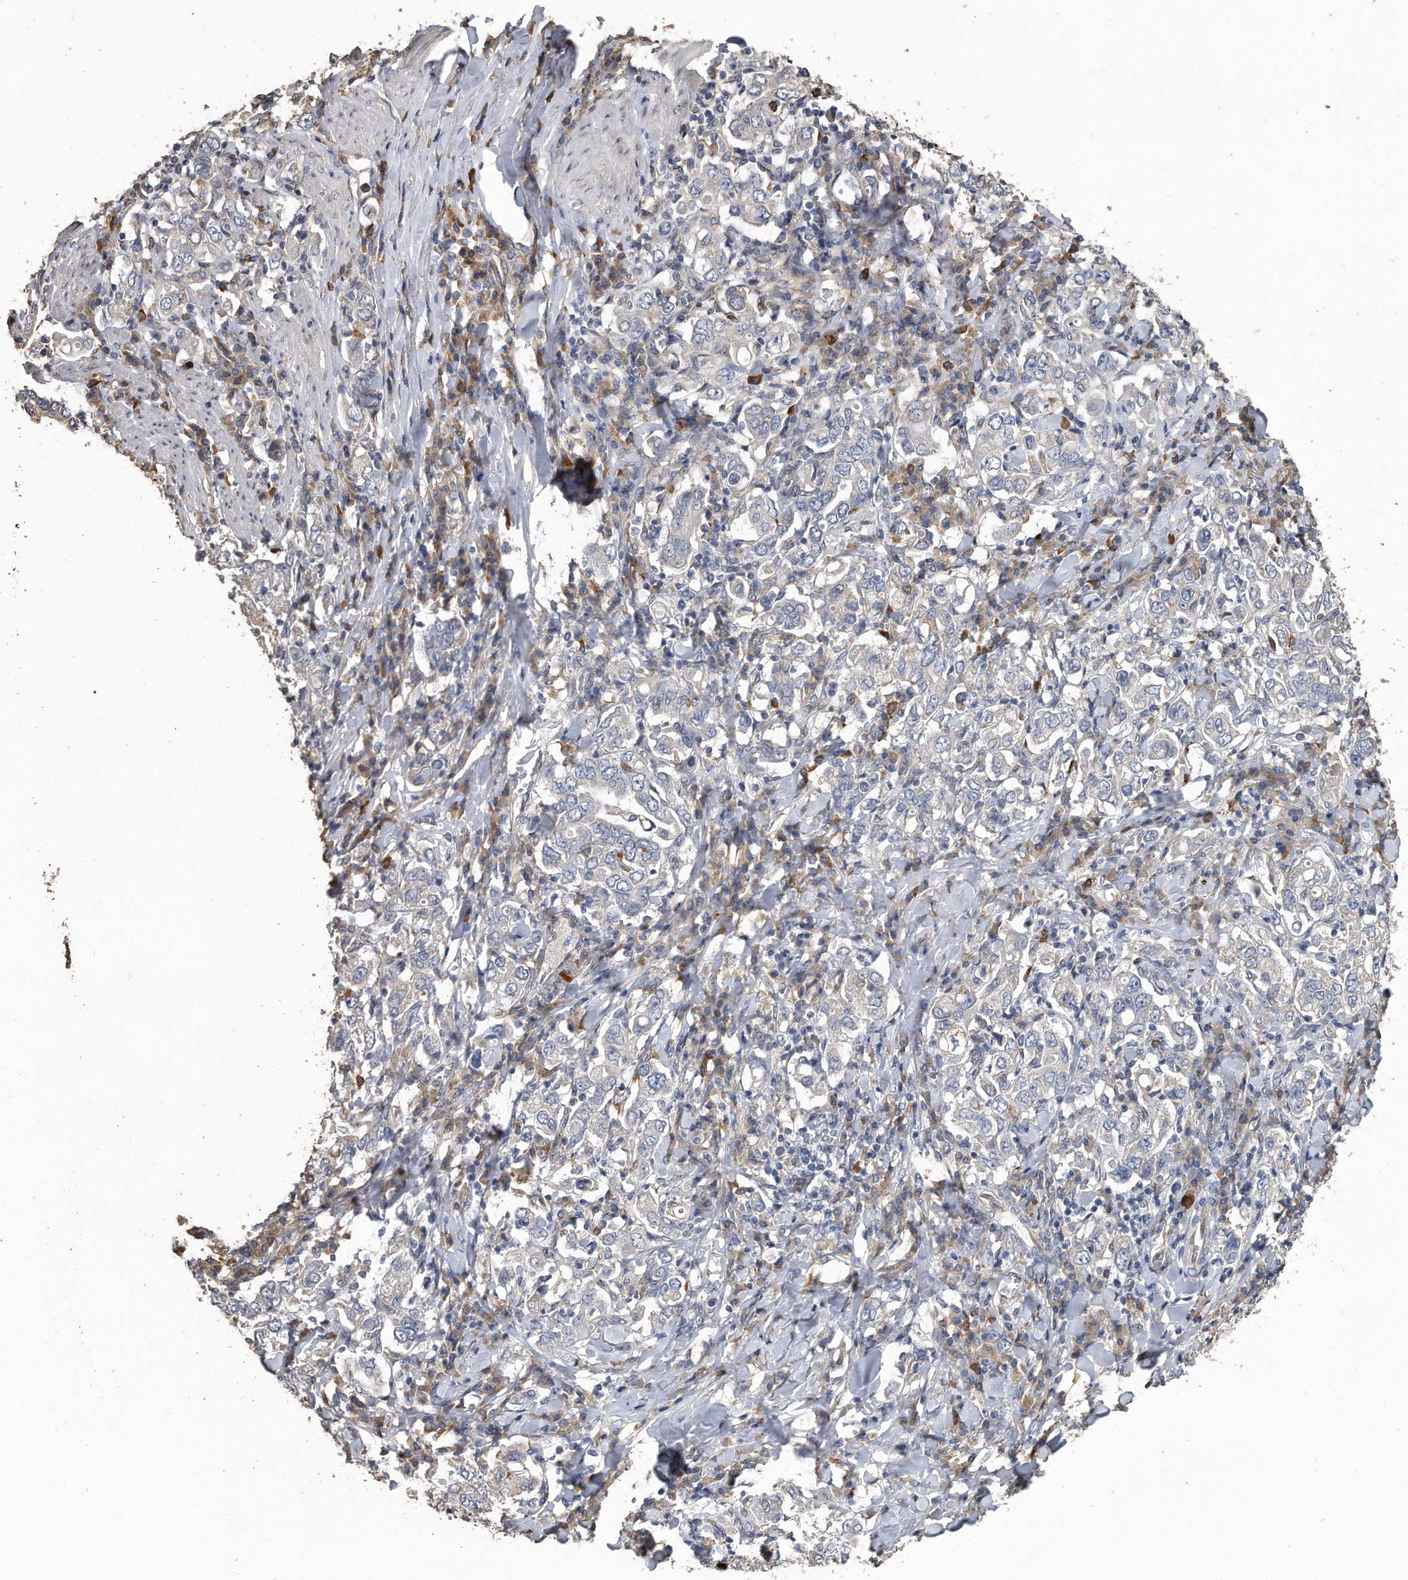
{"staining": {"intensity": "negative", "quantity": "none", "location": "none"}, "tissue": "stomach cancer", "cell_type": "Tumor cells", "image_type": "cancer", "snomed": [{"axis": "morphology", "description": "Adenocarcinoma, NOS"}, {"axis": "topography", "description": "Stomach, upper"}], "caption": "This image is of stomach cancer (adenocarcinoma) stained with immunohistochemistry (IHC) to label a protein in brown with the nuclei are counter-stained blue. There is no expression in tumor cells. (Brightfield microscopy of DAB (3,3'-diaminobenzidine) immunohistochemistry (IHC) at high magnification).", "gene": "PCLO", "patient": {"sex": "male", "age": 62}}